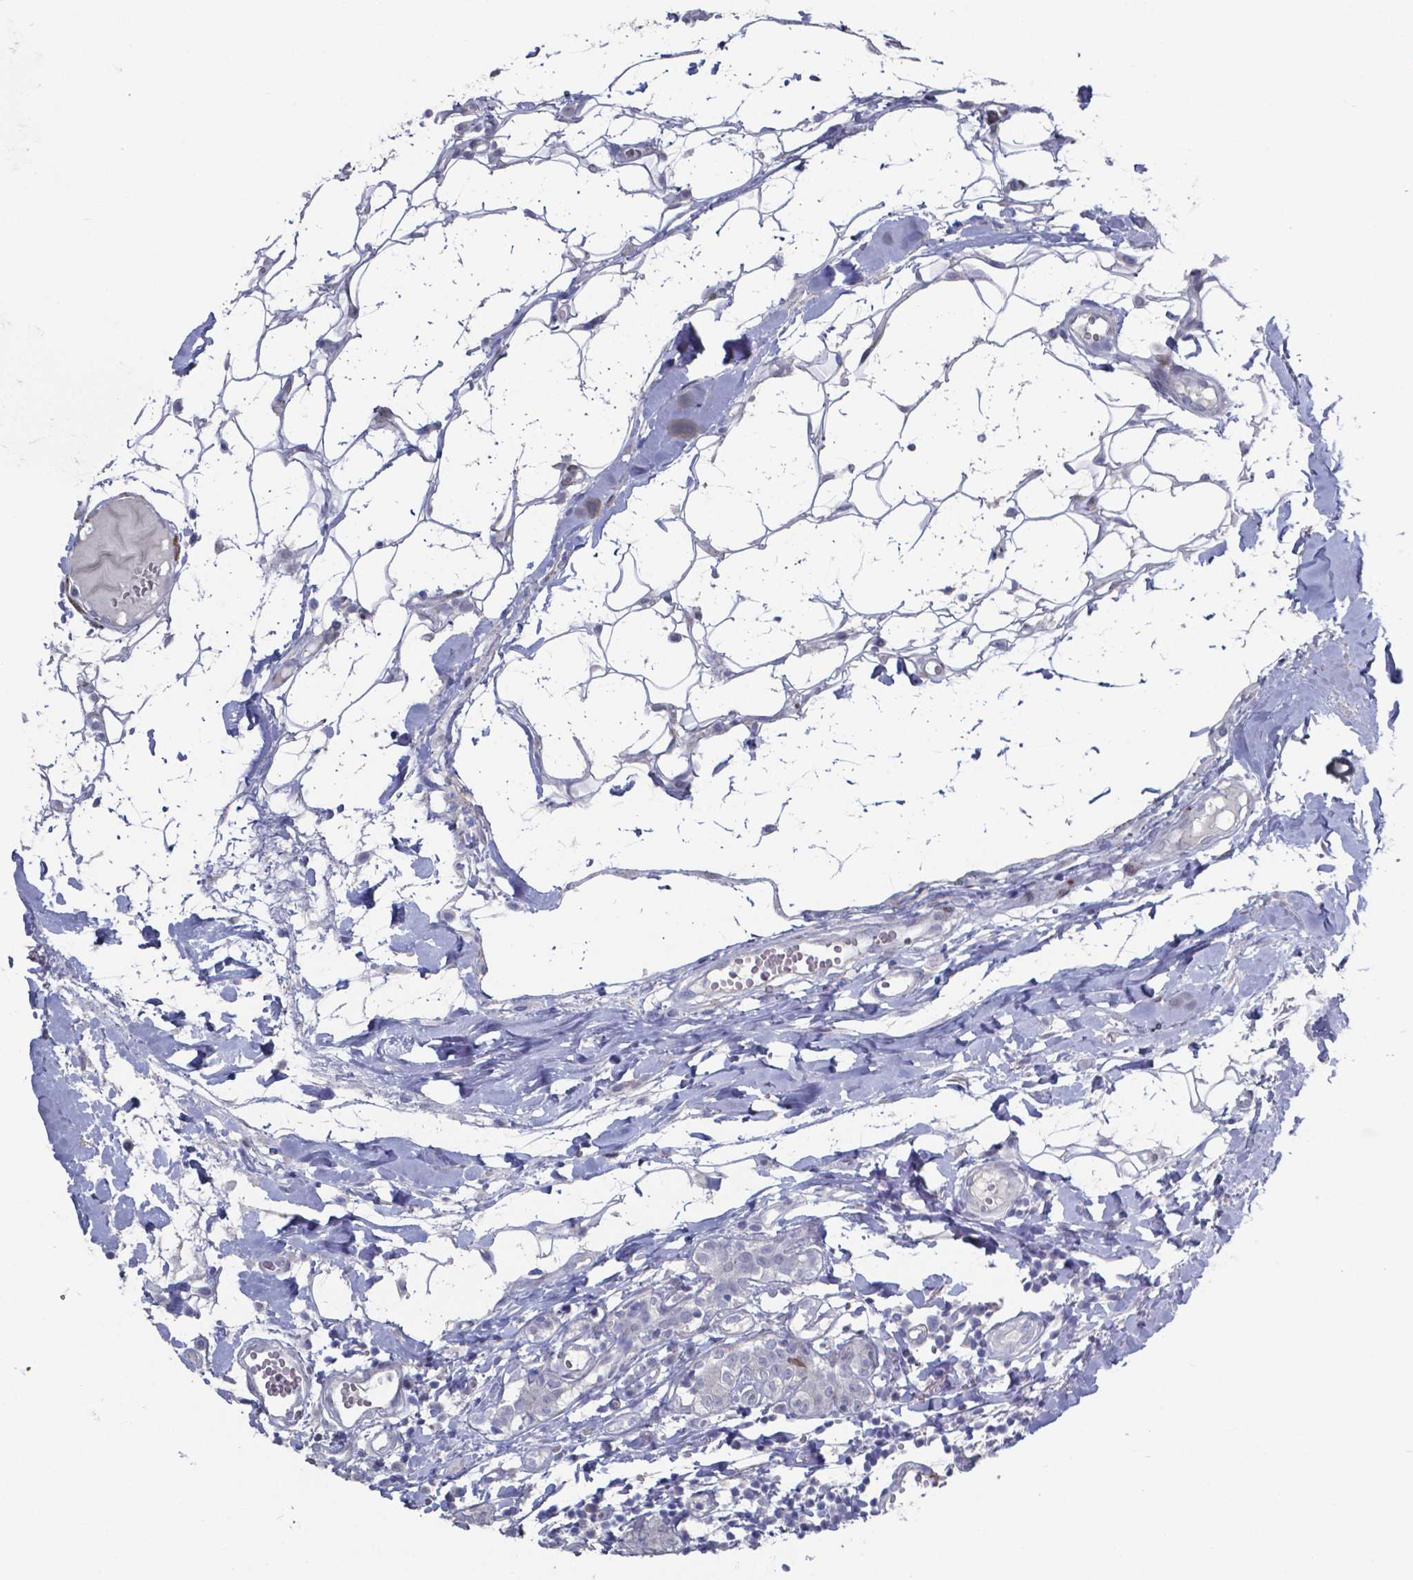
{"staining": {"intensity": "negative", "quantity": "none", "location": "none"}, "tissue": "breast cancer", "cell_type": "Tumor cells", "image_type": "cancer", "snomed": [{"axis": "morphology", "description": "Duct carcinoma"}, {"axis": "topography", "description": "Breast"}], "caption": "Immunohistochemistry photomicrograph of breast cancer (intraductal carcinoma) stained for a protein (brown), which demonstrates no positivity in tumor cells.", "gene": "PLA2R1", "patient": {"sex": "female", "age": 30}}